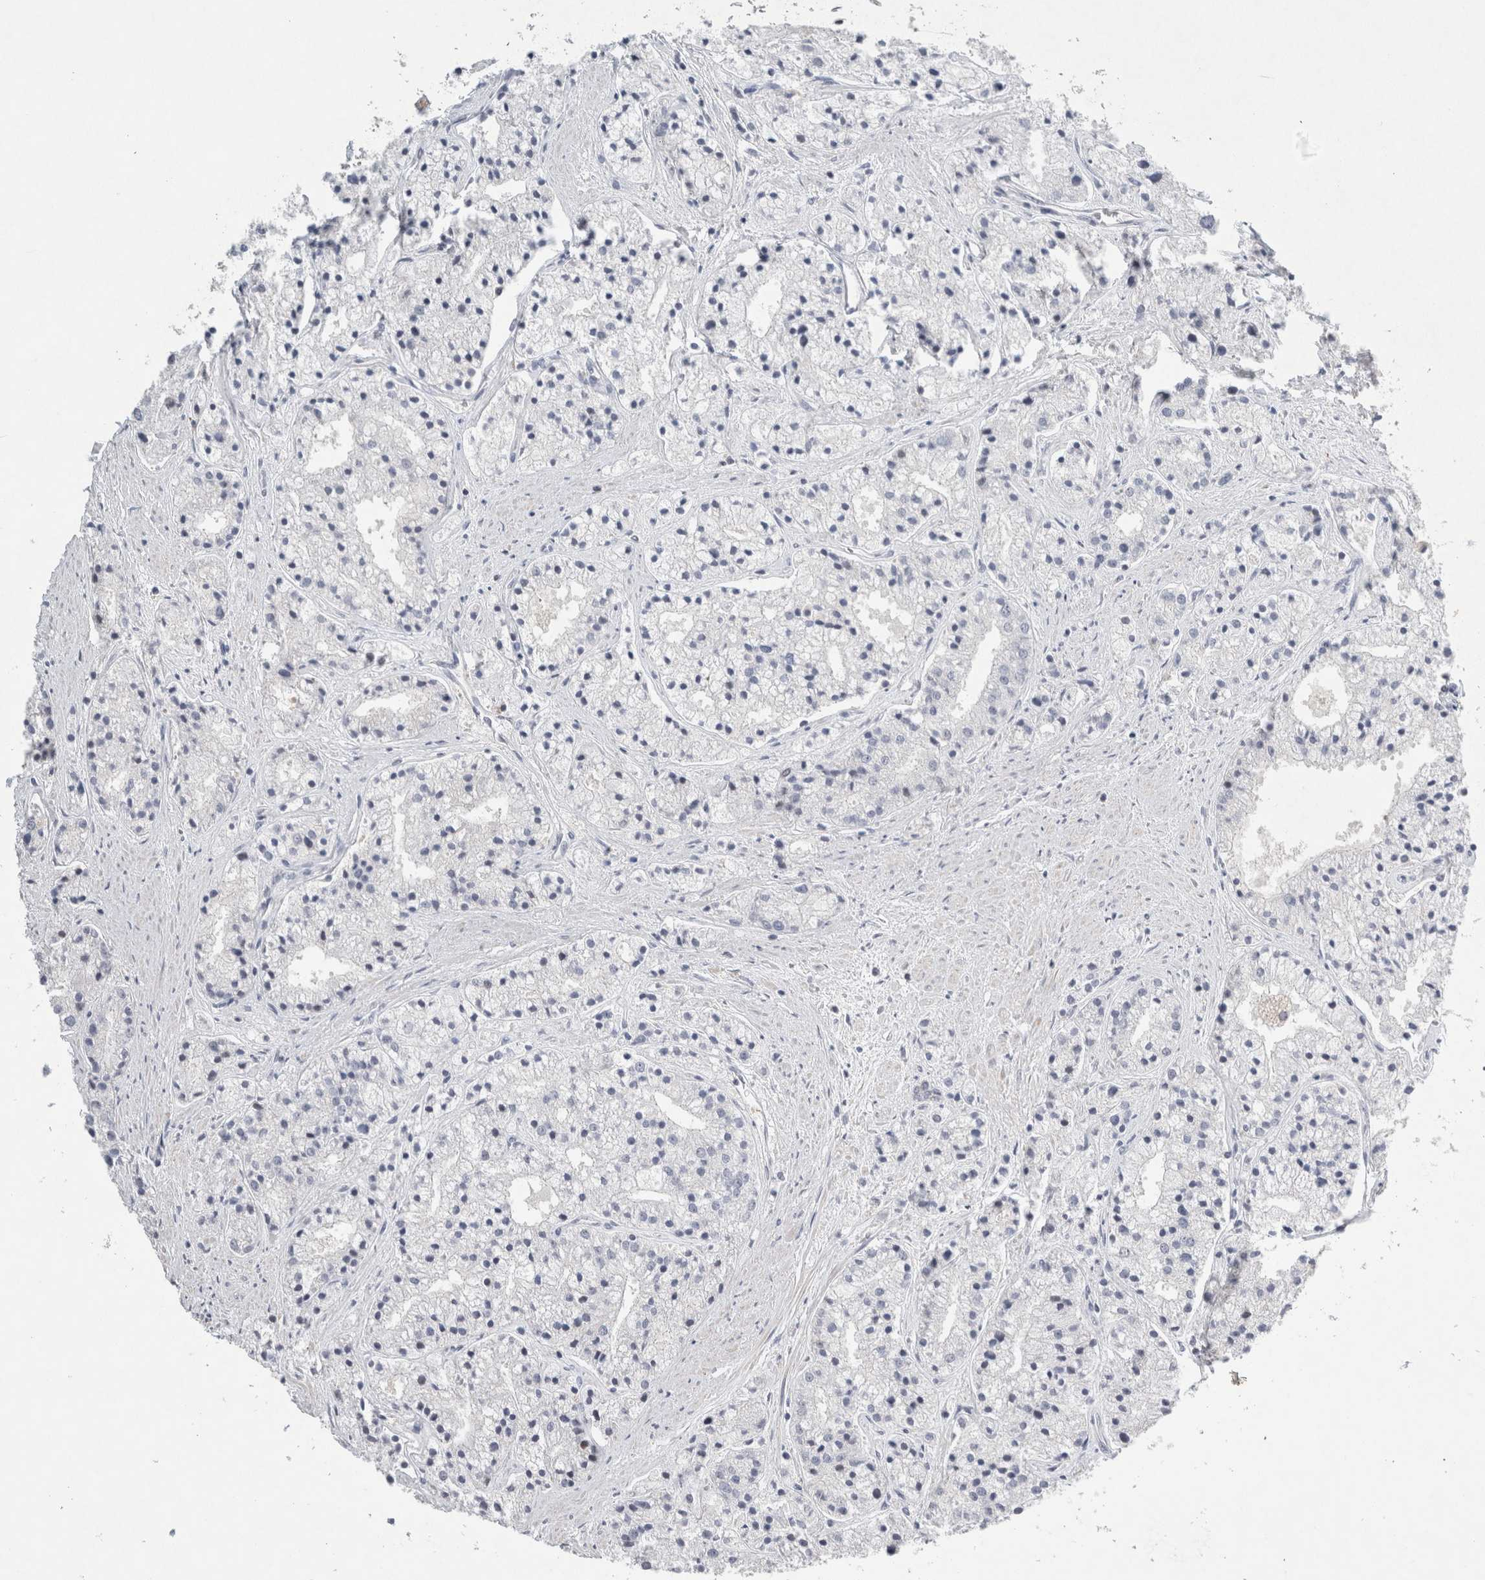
{"staining": {"intensity": "negative", "quantity": "none", "location": "none"}, "tissue": "prostate cancer", "cell_type": "Tumor cells", "image_type": "cancer", "snomed": [{"axis": "morphology", "description": "Adenocarcinoma, High grade"}, {"axis": "topography", "description": "Prostate"}], "caption": "Prostate high-grade adenocarcinoma was stained to show a protein in brown. There is no significant staining in tumor cells.", "gene": "AGMAT", "patient": {"sex": "male", "age": 50}}